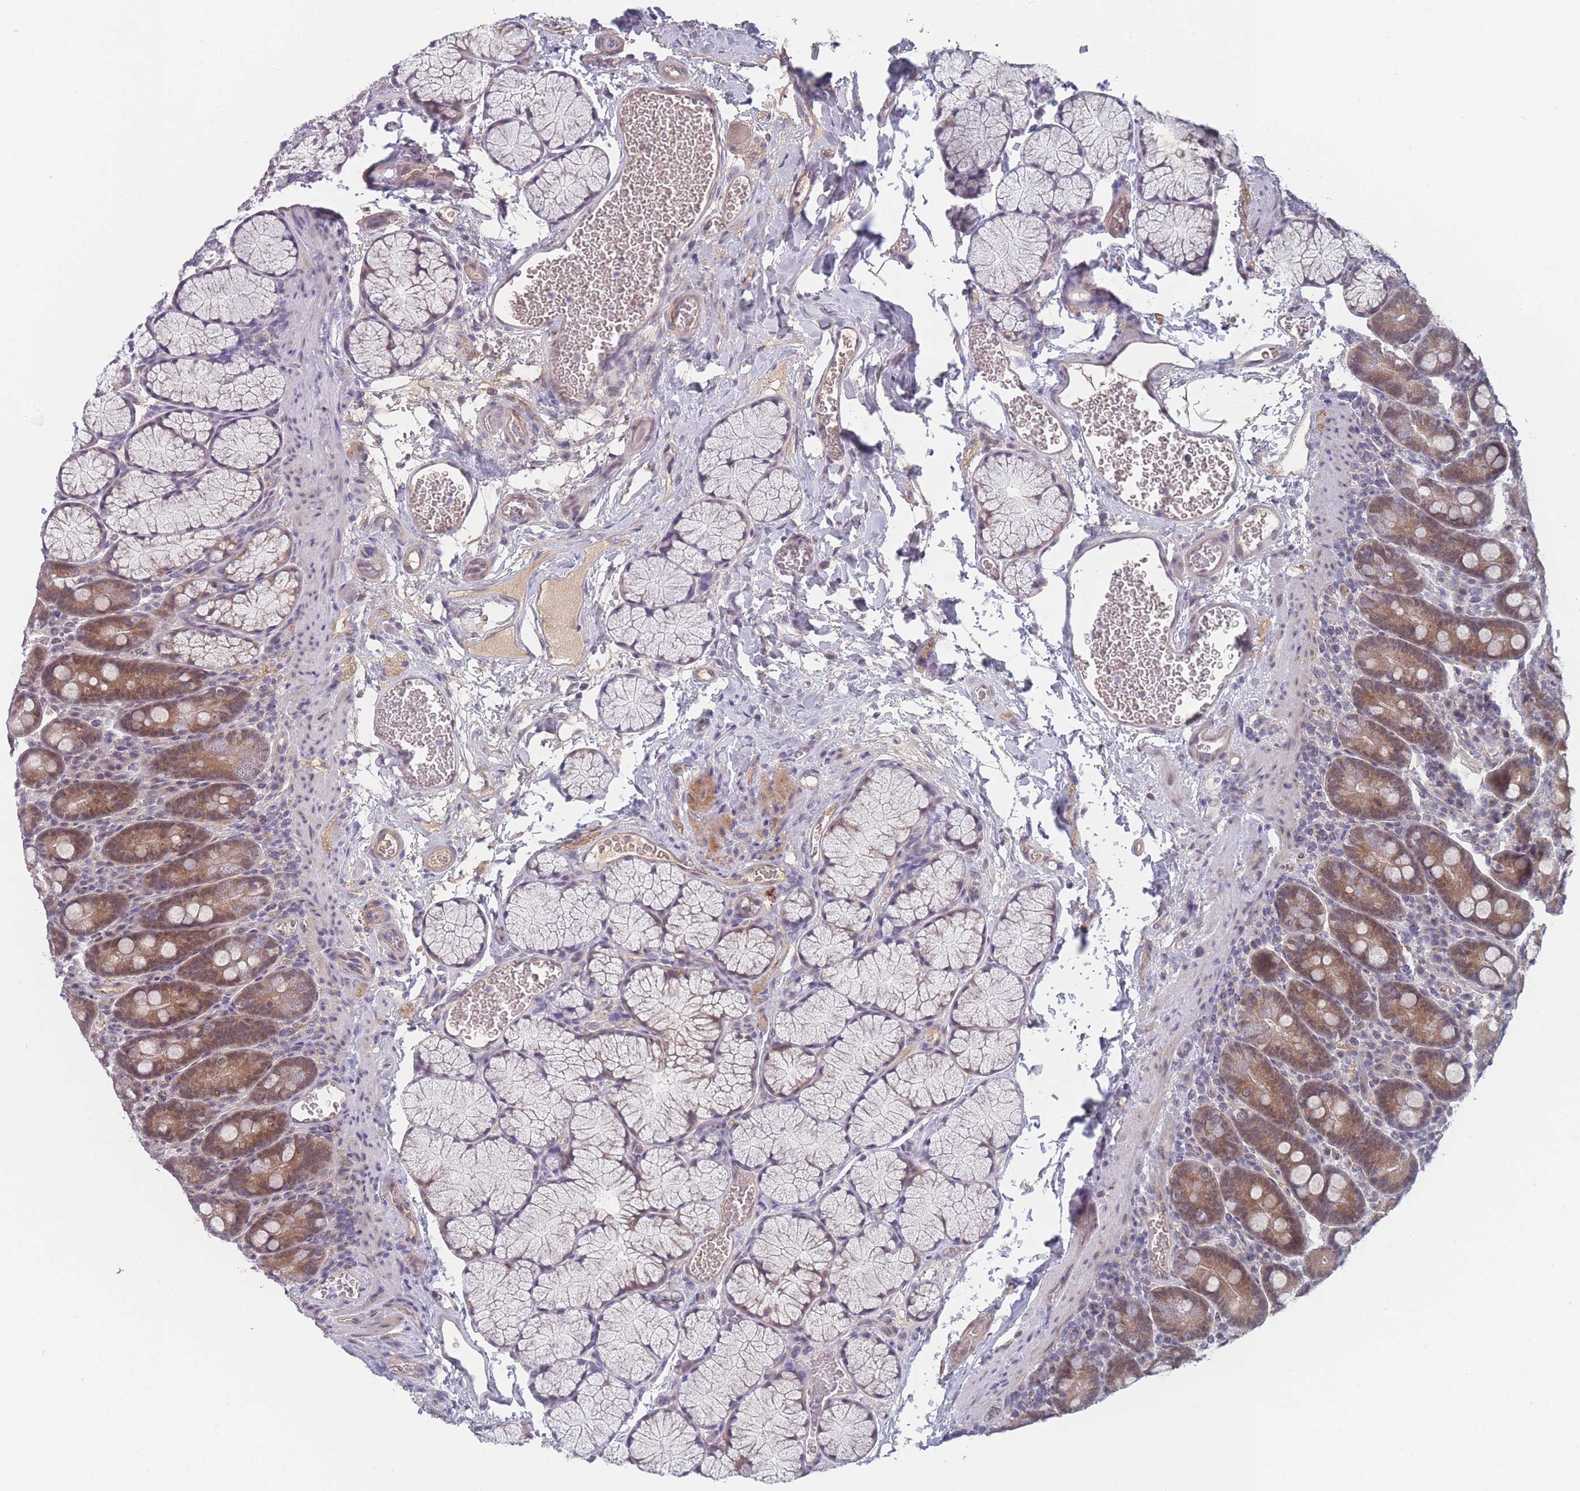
{"staining": {"intensity": "moderate", "quantity": ">75%", "location": "cytoplasmic/membranous,nuclear"}, "tissue": "duodenum", "cell_type": "Glandular cells", "image_type": "normal", "snomed": [{"axis": "morphology", "description": "Normal tissue, NOS"}, {"axis": "topography", "description": "Duodenum"}], "caption": "Glandular cells reveal medium levels of moderate cytoplasmic/membranous,nuclear expression in about >75% of cells in normal duodenum. The staining is performed using DAB (3,3'-diaminobenzidine) brown chromogen to label protein expression. The nuclei are counter-stained blue using hematoxylin.", "gene": "ANKRD10", "patient": {"sex": "male", "age": 35}}